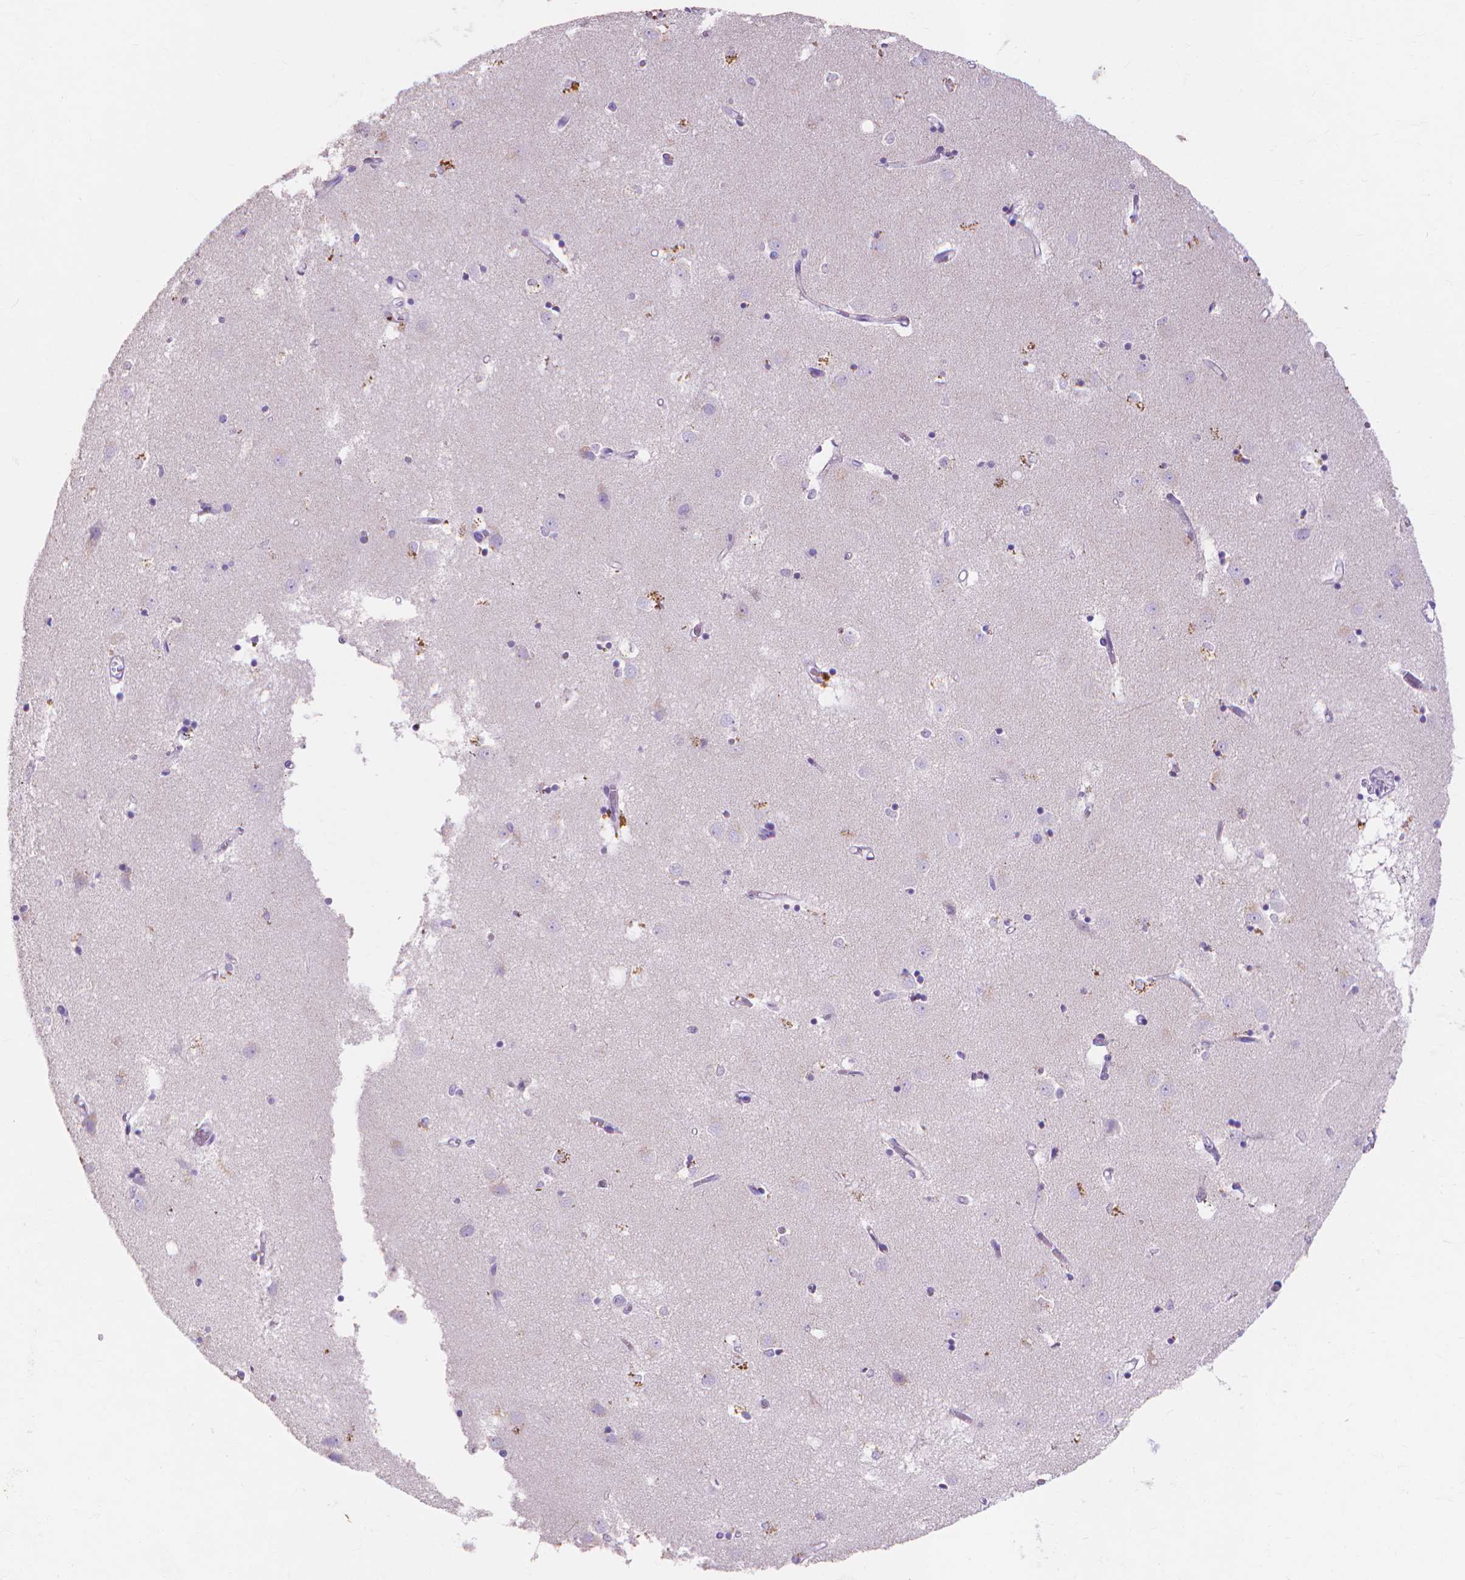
{"staining": {"intensity": "negative", "quantity": "none", "location": "none"}, "tissue": "caudate", "cell_type": "Glial cells", "image_type": "normal", "snomed": [{"axis": "morphology", "description": "Normal tissue, NOS"}, {"axis": "topography", "description": "Lateral ventricle wall"}], "caption": "The micrograph exhibits no significant positivity in glial cells of caudate. The staining was performed using DAB to visualize the protein expression in brown, while the nuclei were stained in blue with hematoxylin (Magnification: 20x).", "gene": "MMP11", "patient": {"sex": "male", "age": 54}}